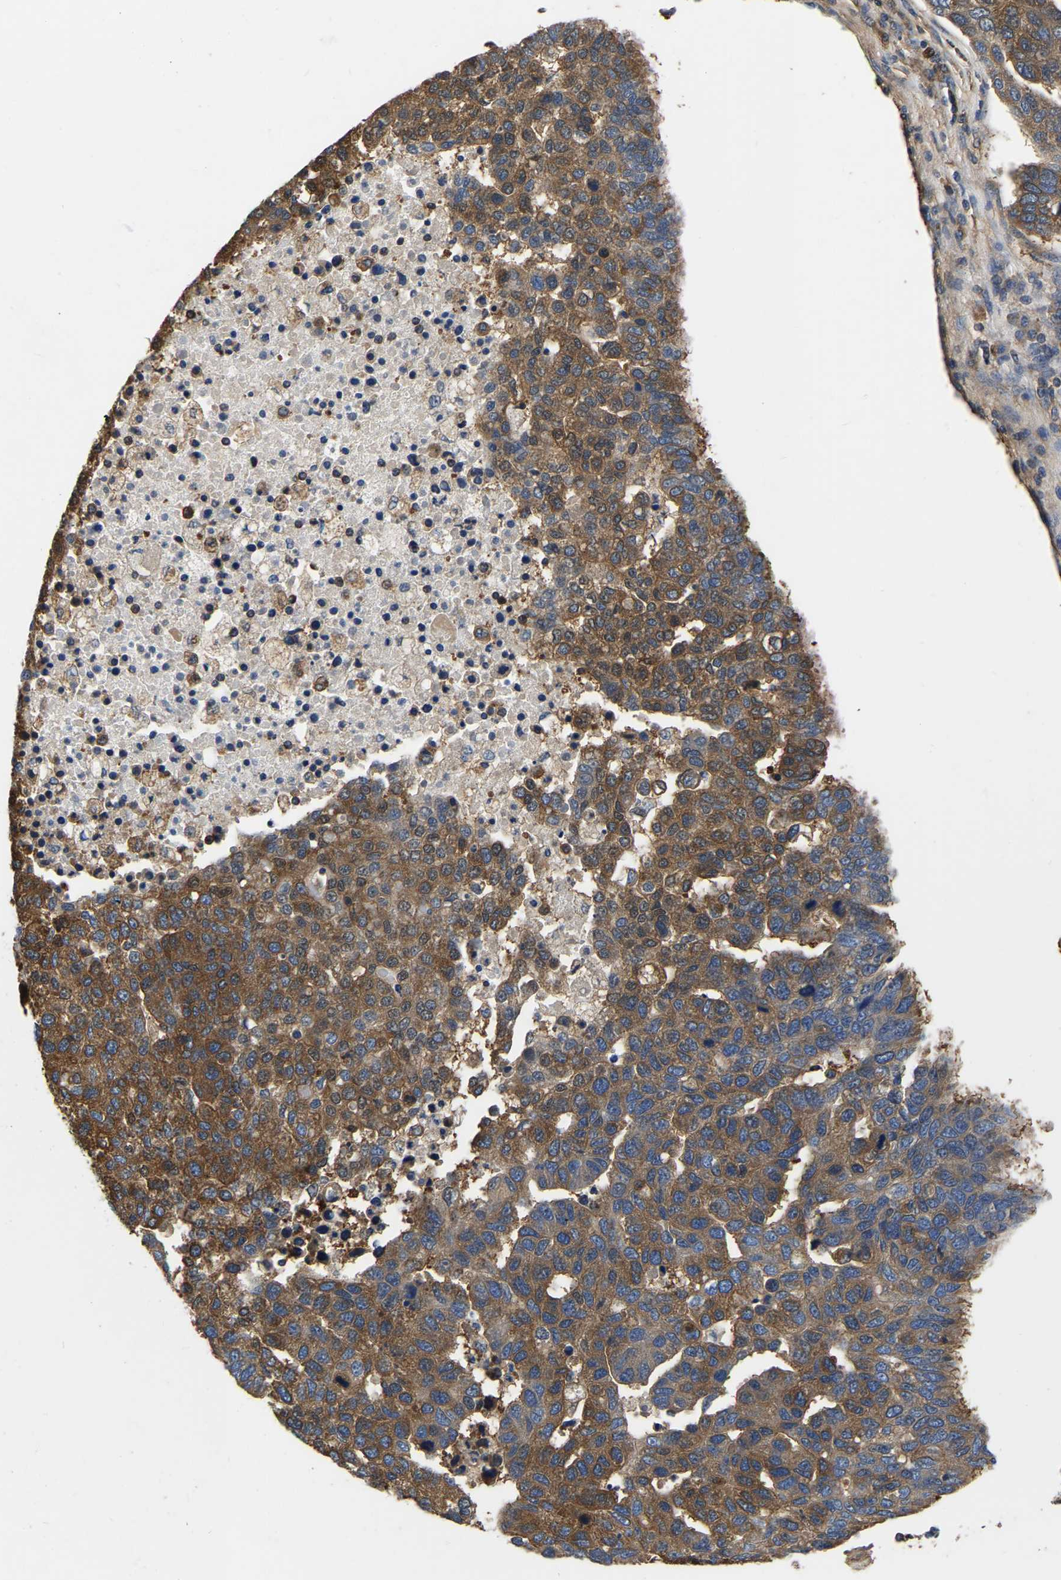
{"staining": {"intensity": "strong", "quantity": ">75%", "location": "cytoplasmic/membranous"}, "tissue": "pancreatic cancer", "cell_type": "Tumor cells", "image_type": "cancer", "snomed": [{"axis": "morphology", "description": "Adenocarcinoma, NOS"}, {"axis": "topography", "description": "Pancreas"}], "caption": "Immunohistochemical staining of human pancreatic adenocarcinoma exhibits high levels of strong cytoplasmic/membranous protein staining in about >75% of tumor cells.", "gene": "GARS1", "patient": {"sex": "female", "age": 61}}